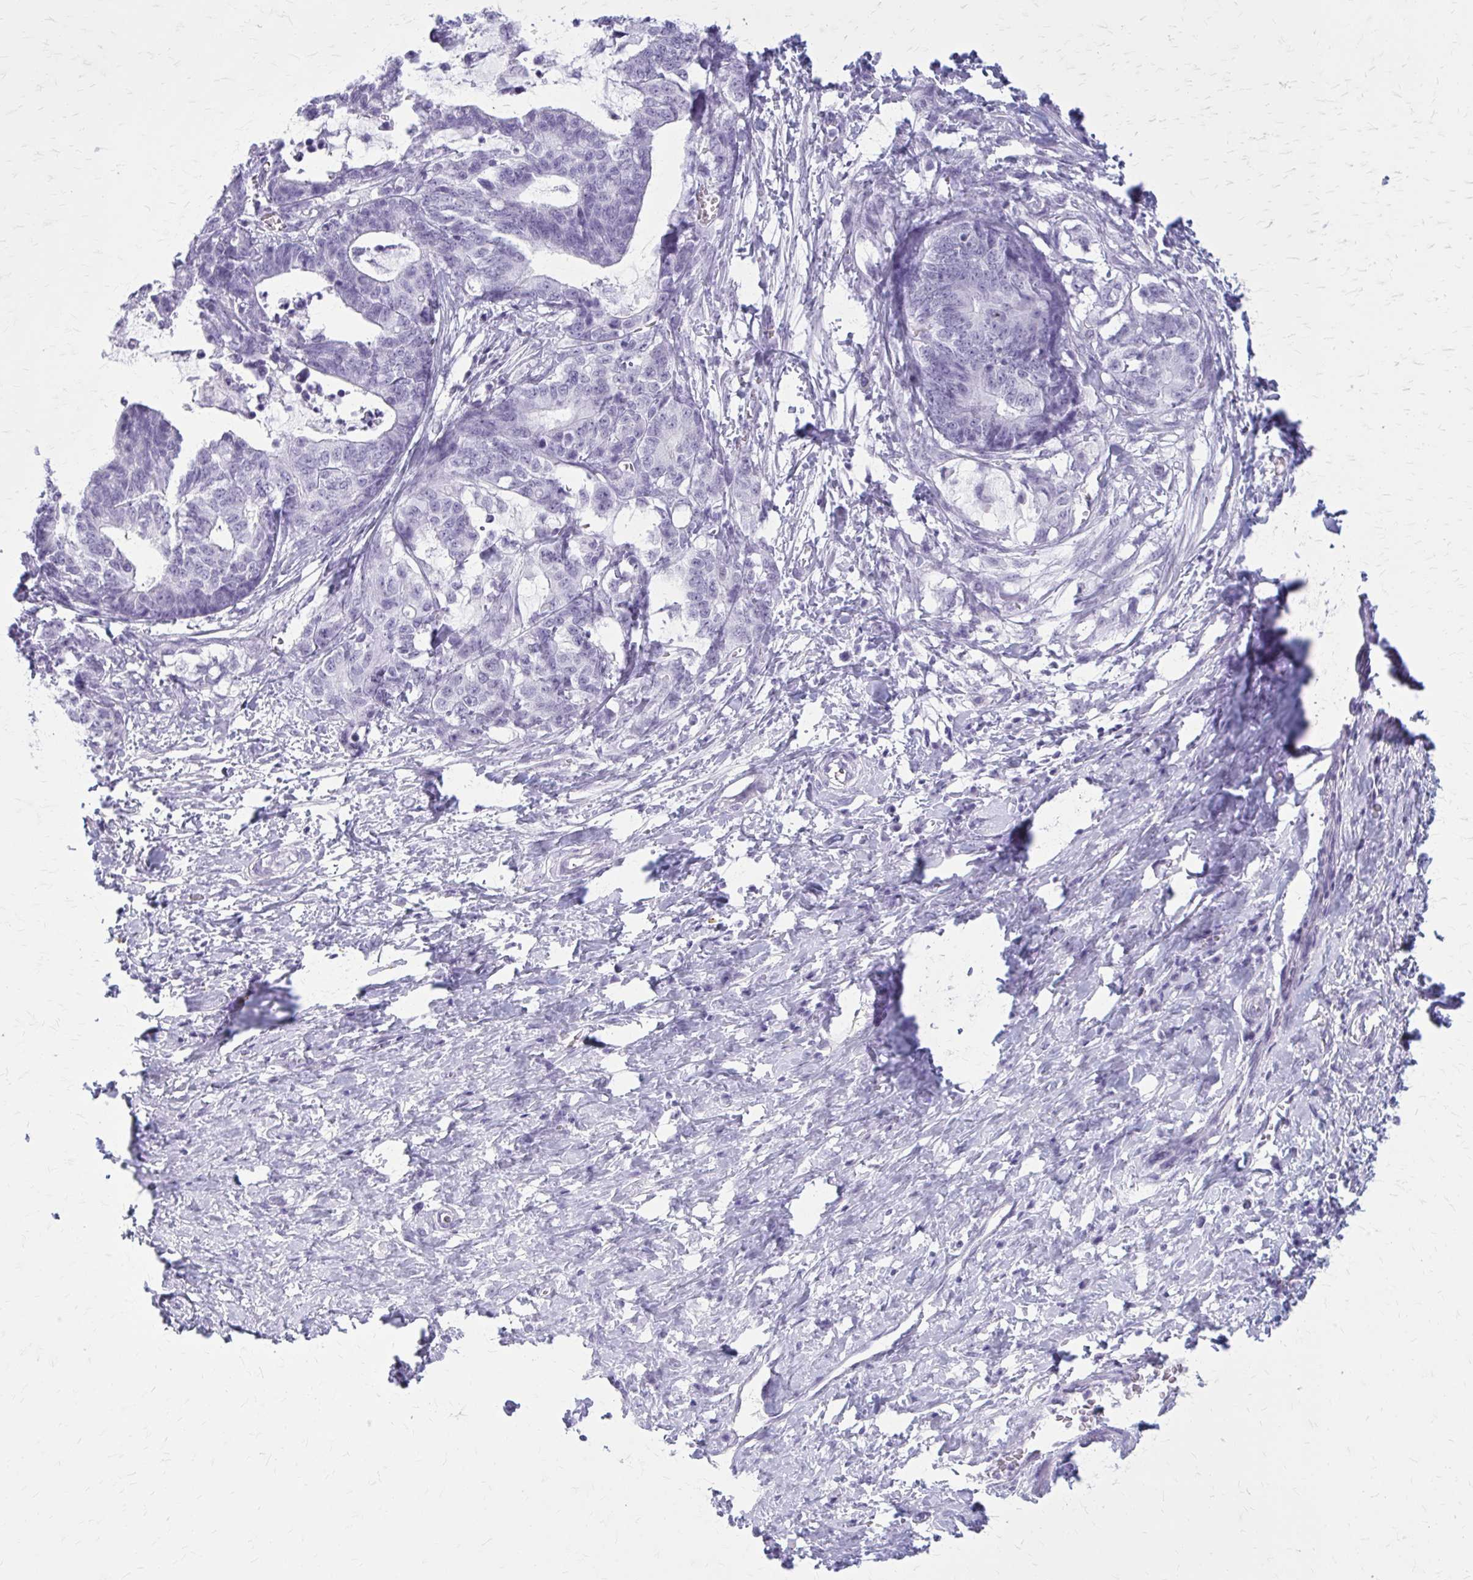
{"staining": {"intensity": "negative", "quantity": "none", "location": "none"}, "tissue": "stomach cancer", "cell_type": "Tumor cells", "image_type": "cancer", "snomed": [{"axis": "morphology", "description": "Normal tissue, NOS"}, {"axis": "morphology", "description": "Adenocarcinoma, NOS"}, {"axis": "topography", "description": "Stomach"}], "caption": "Immunohistochemistry histopathology image of stomach cancer stained for a protein (brown), which shows no positivity in tumor cells.", "gene": "GAD1", "patient": {"sex": "female", "age": 64}}